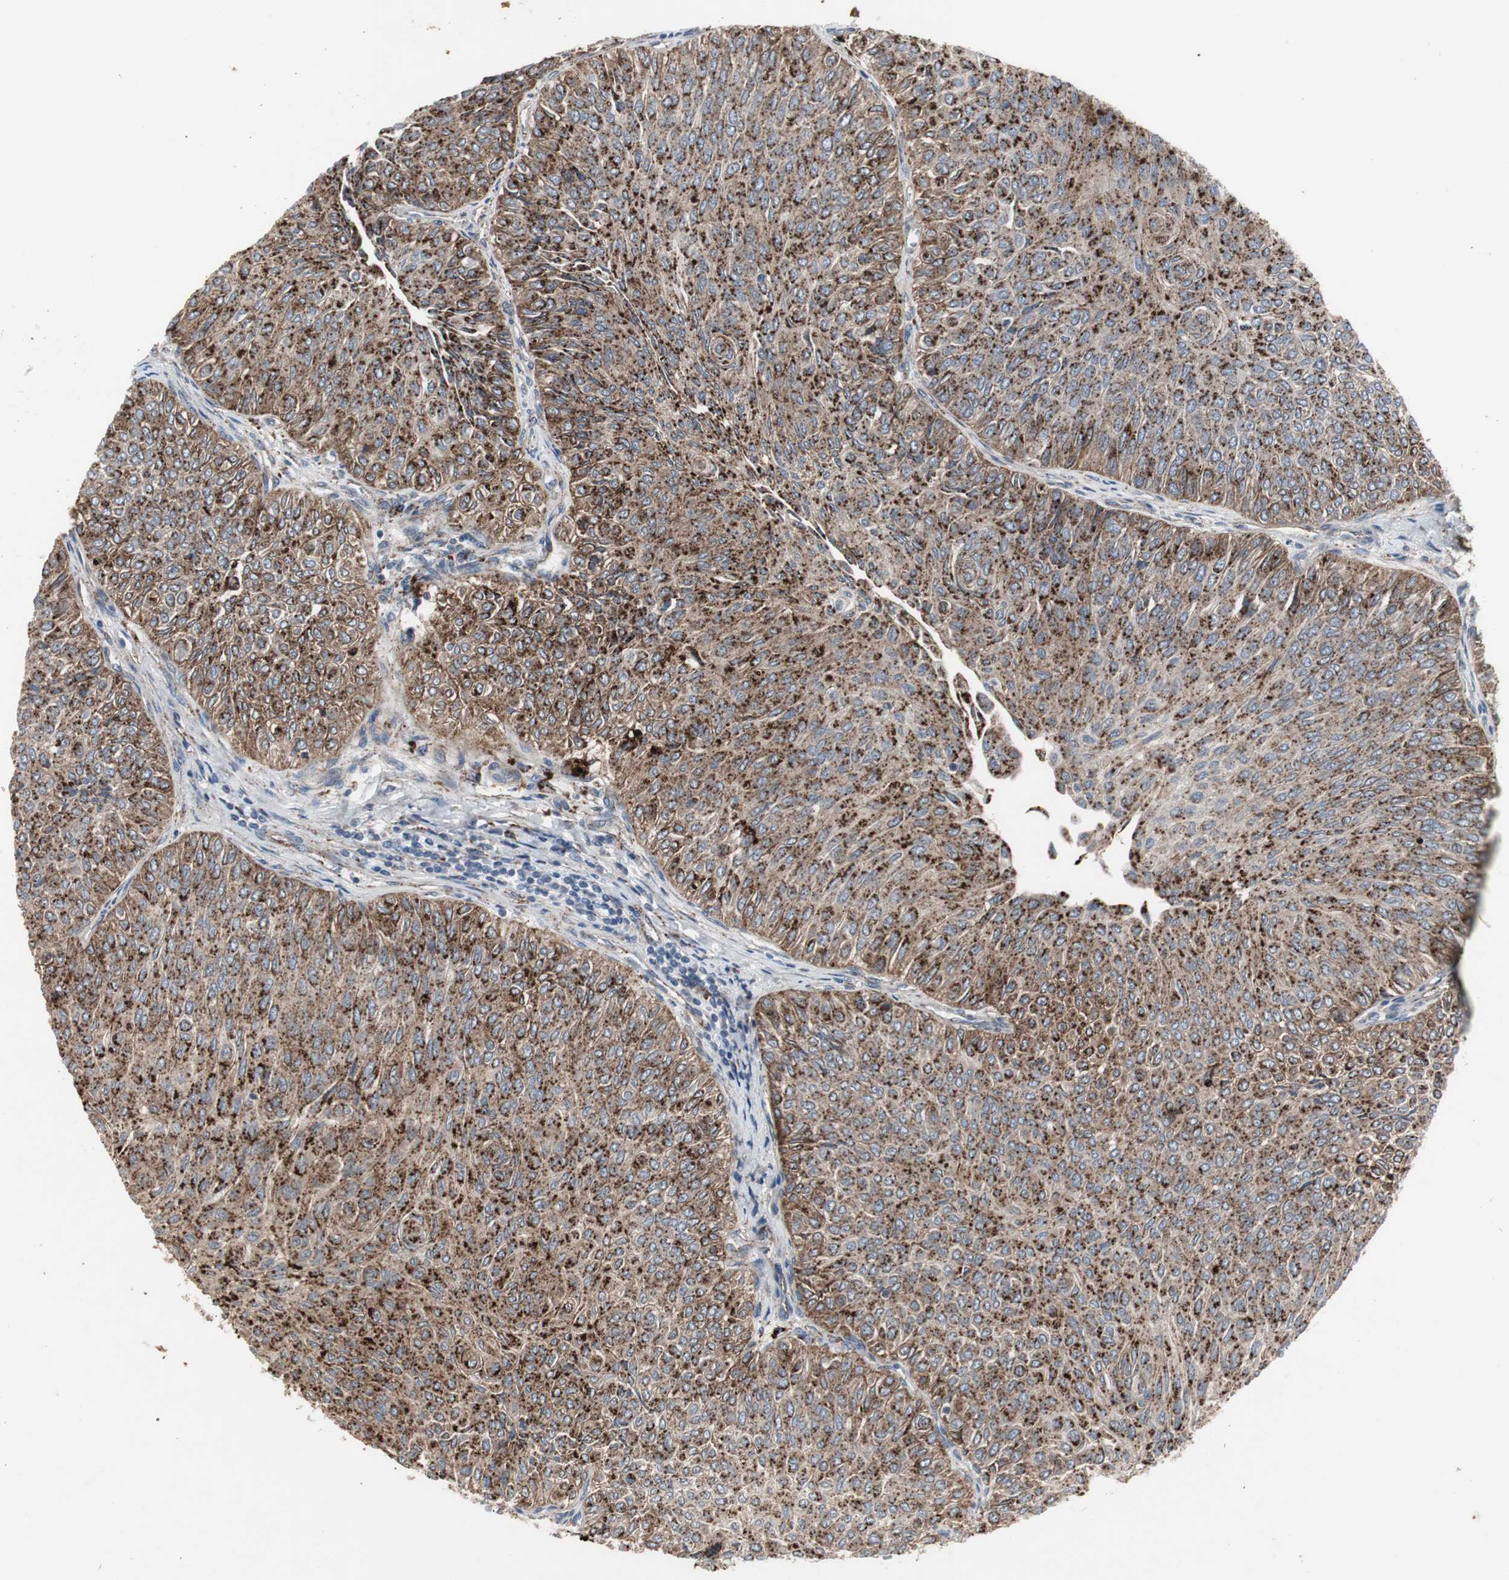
{"staining": {"intensity": "strong", "quantity": ">75%", "location": "cytoplasmic/membranous"}, "tissue": "urothelial cancer", "cell_type": "Tumor cells", "image_type": "cancer", "snomed": [{"axis": "morphology", "description": "Urothelial carcinoma, Low grade"}, {"axis": "topography", "description": "Urinary bladder"}], "caption": "This is an image of immunohistochemistry staining of urothelial carcinoma (low-grade), which shows strong expression in the cytoplasmic/membranous of tumor cells.", "gene": "GBA1", "patient": {"sex": "male", "age": 78}}